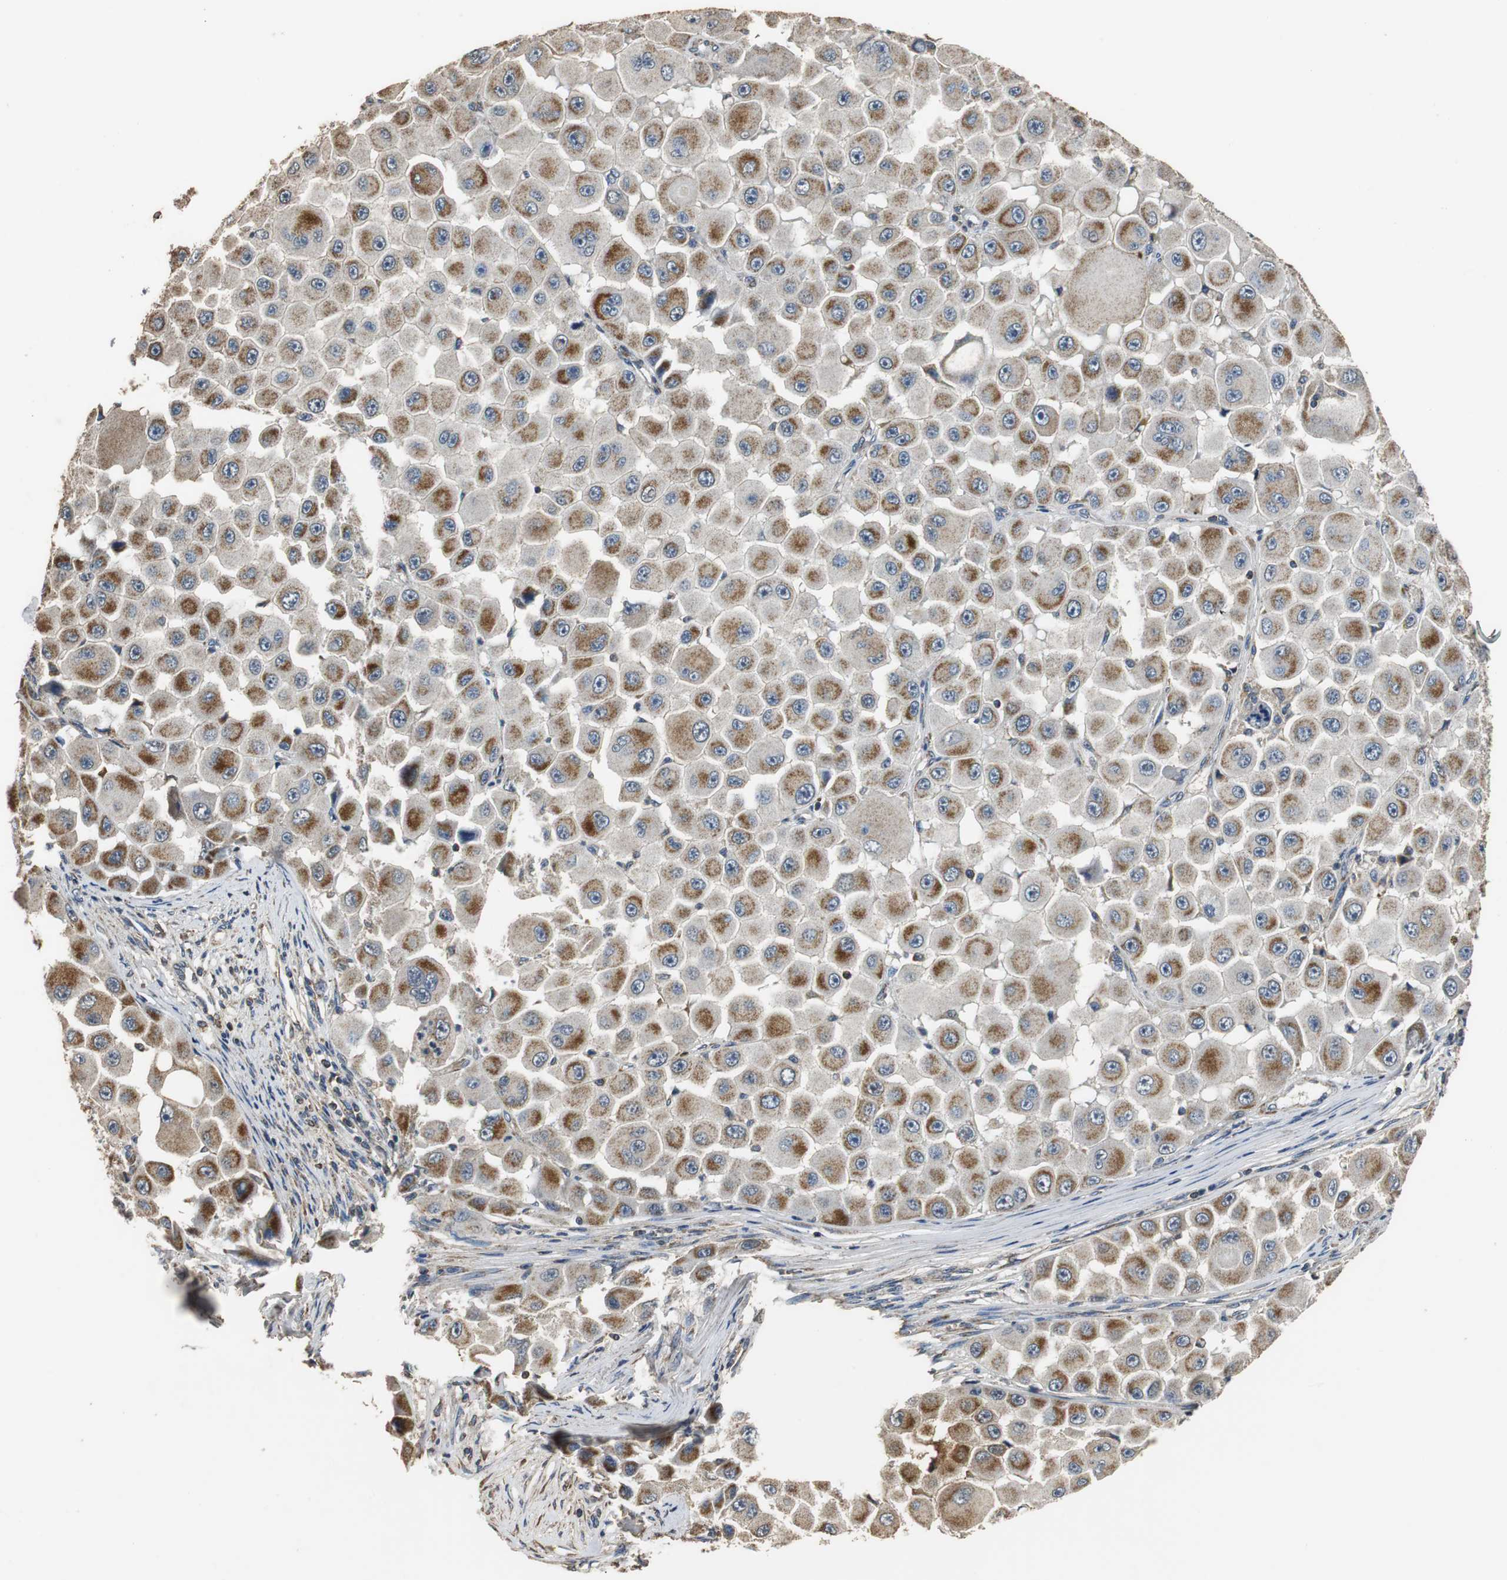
{"staining": {"intensity": "moderate", "quantity": "25%-75%", "location": "cytoplasmic/membranous"}, "tissue": "melanoma", "cell_type": "Tumor cells", "image_type": "cancer", "snomed": [{"axis": "morphology", "description": "Malignant melanoma, NOS"}, {"axis": "topography", "description": "Skin"}], "caption": "Melanoma tissue exhibits moderate cytoplasmic/membranous staining in about 25%-75% of tumor cells, visualized by immunohistochemistry.", "gene": "NNT", "patient": {"sex": "female", "age": 81}}